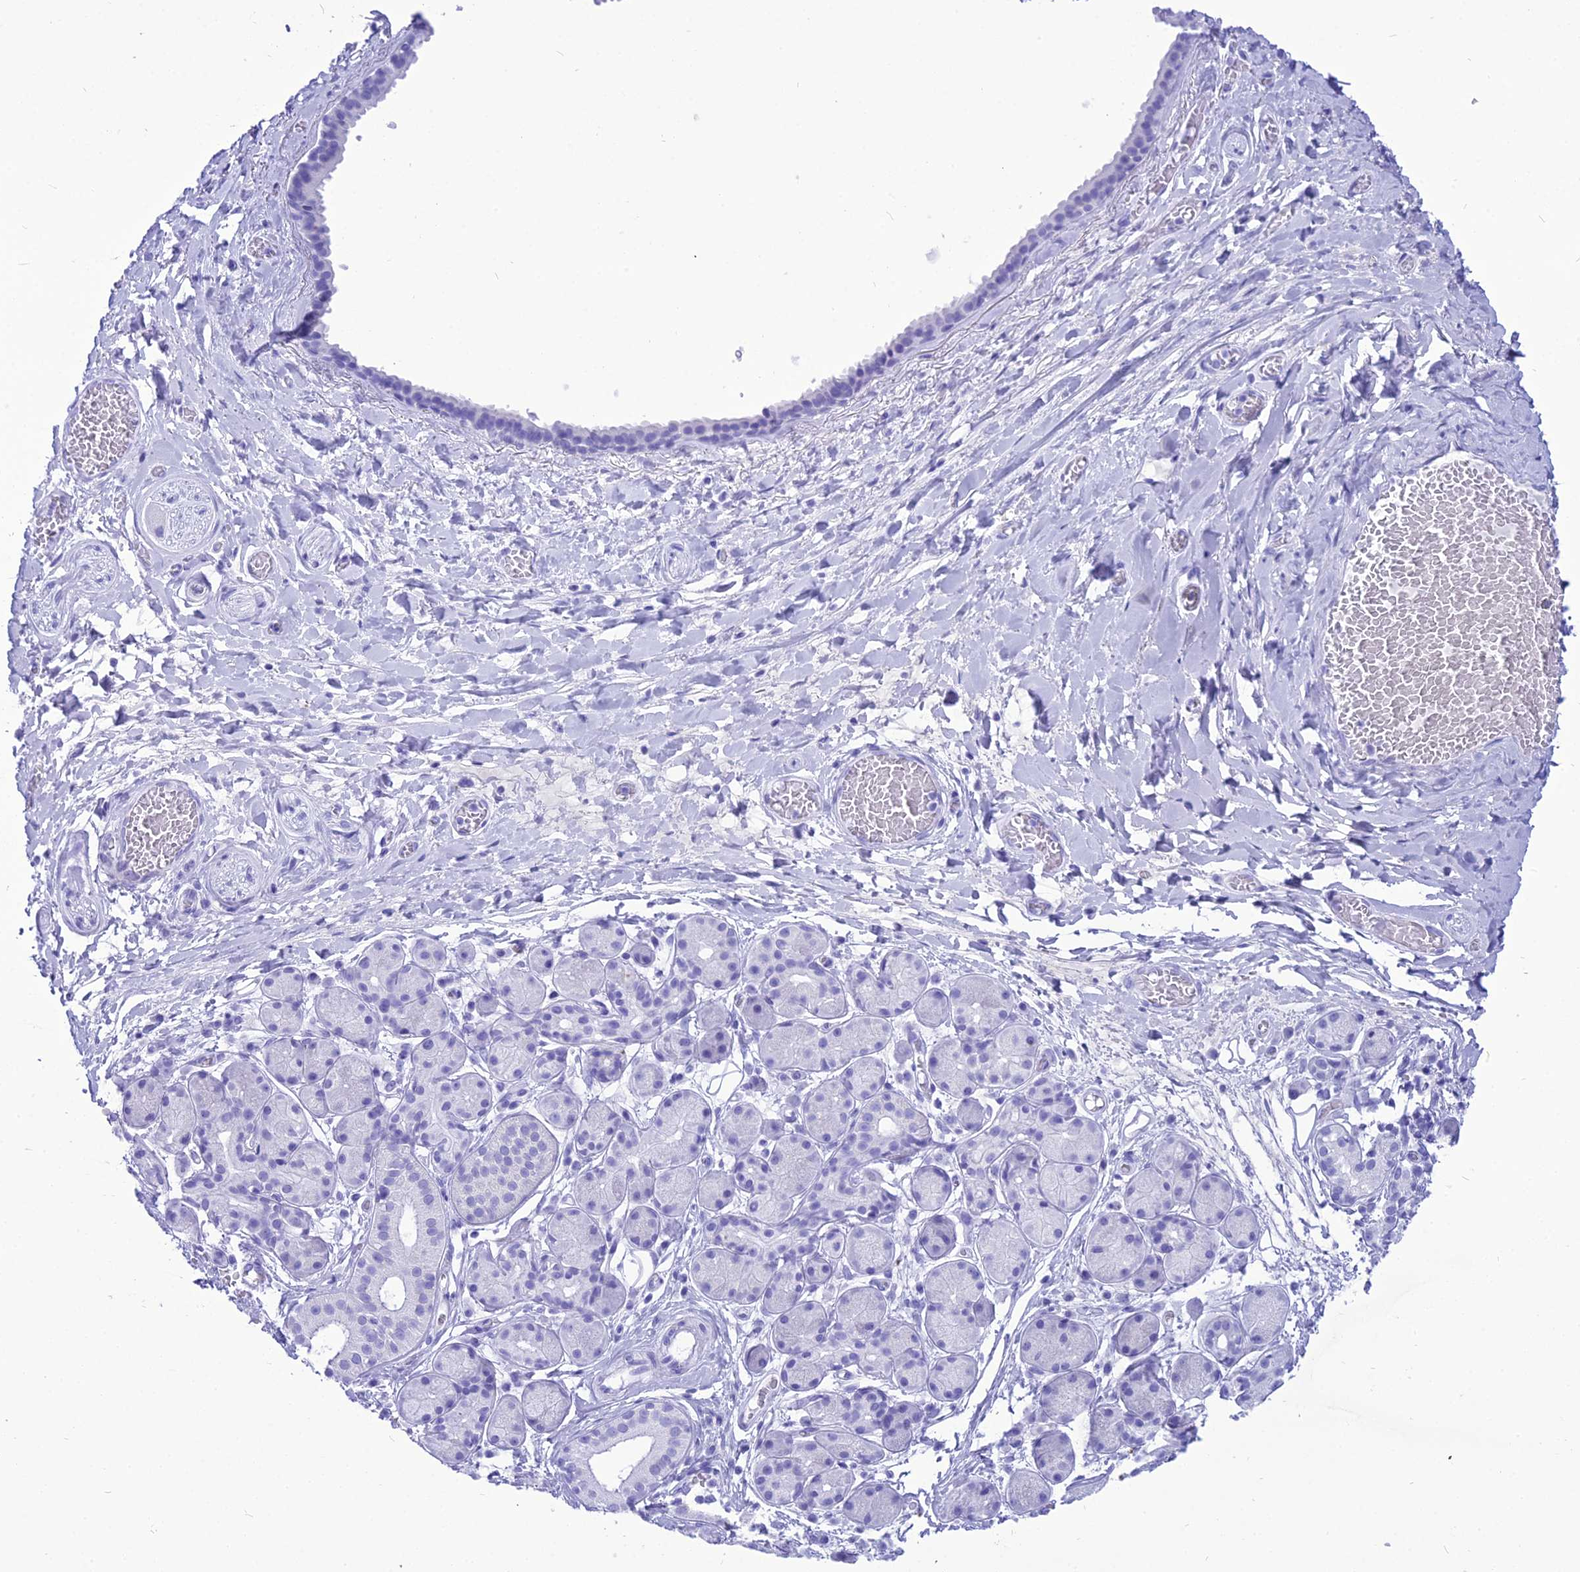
{"staining": {"intensity": "negative", "quantity": "none", "location": "none"}, "tissue": "adipose tissue", "cell_type": "Adipocytes", "image_type": "normal", "snomed": [{"axis": "morphology", "description": "Normal tissue, NOS"}, {"axis": "topography", "description": "Salivary gland"}, {"axis": "topography", "description": "Peripheral nerve tissue"}], "caption": "Immunohistochemistry (IHC) histopathology image of benign adipose tissue: human adipose tissue stained with DAB (3,3'-diaminobenzidine) shows no significant protein positivity in adipocytes.", "gene": "PNMA5", "patient": {"sex": "male", "age": 62}}